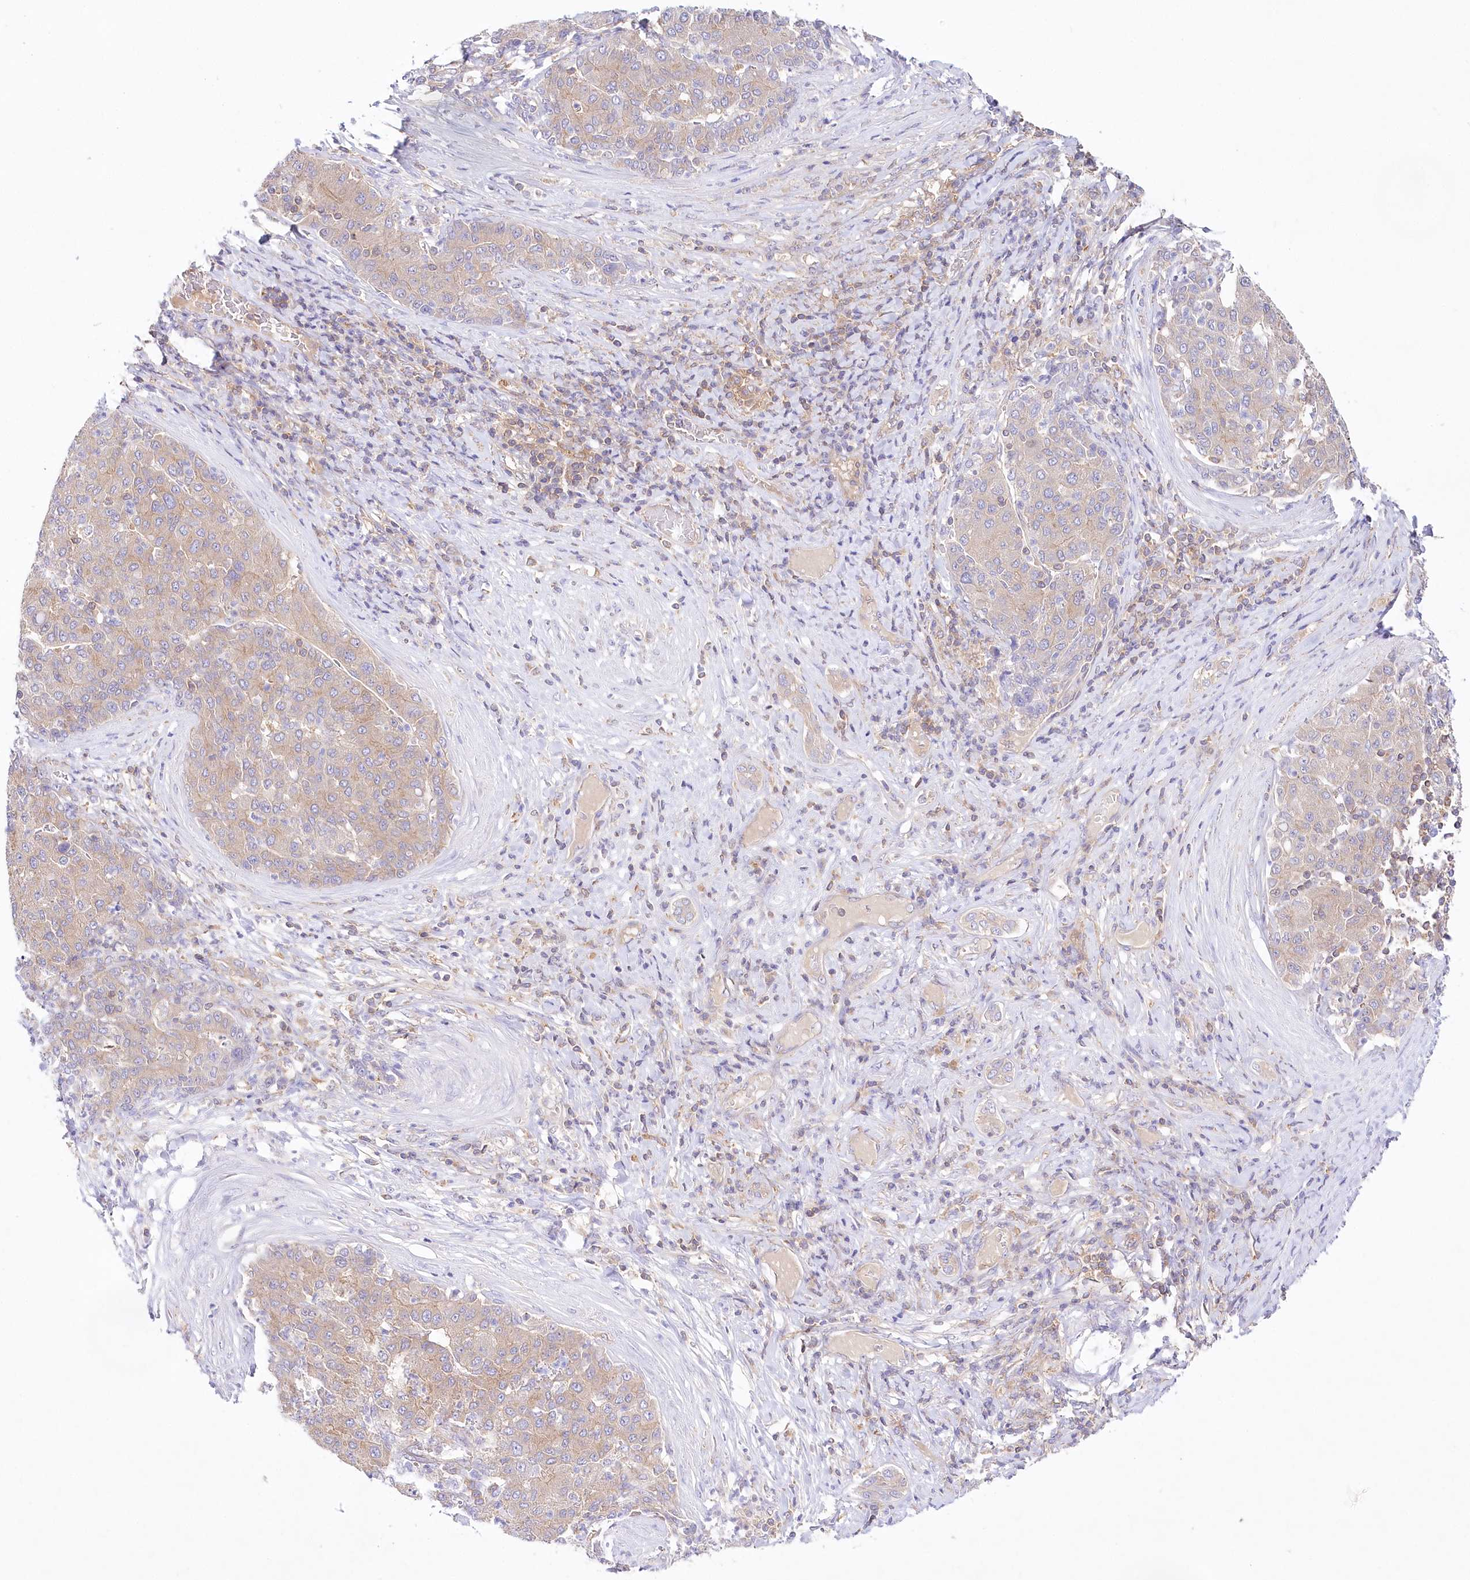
{"staining": {"intensity": "weak", "quantity": "<25%", "location": "cytoplasmic/membranous"}, "tissue": "liver cancer", "cell_type": "Tumor cells", "image_type": "cancer", "snomed": [{"axis": "morphology", "description": "Carcinoma, Hepatocellular, NOS"}, {"axis": "topography", "description": "Liver"}], "caption": "There is no significant expression in tumor cells of liver cancer.", "gene": "ABRAXAS2", "patient": {"sex": "male", "age": 65}}